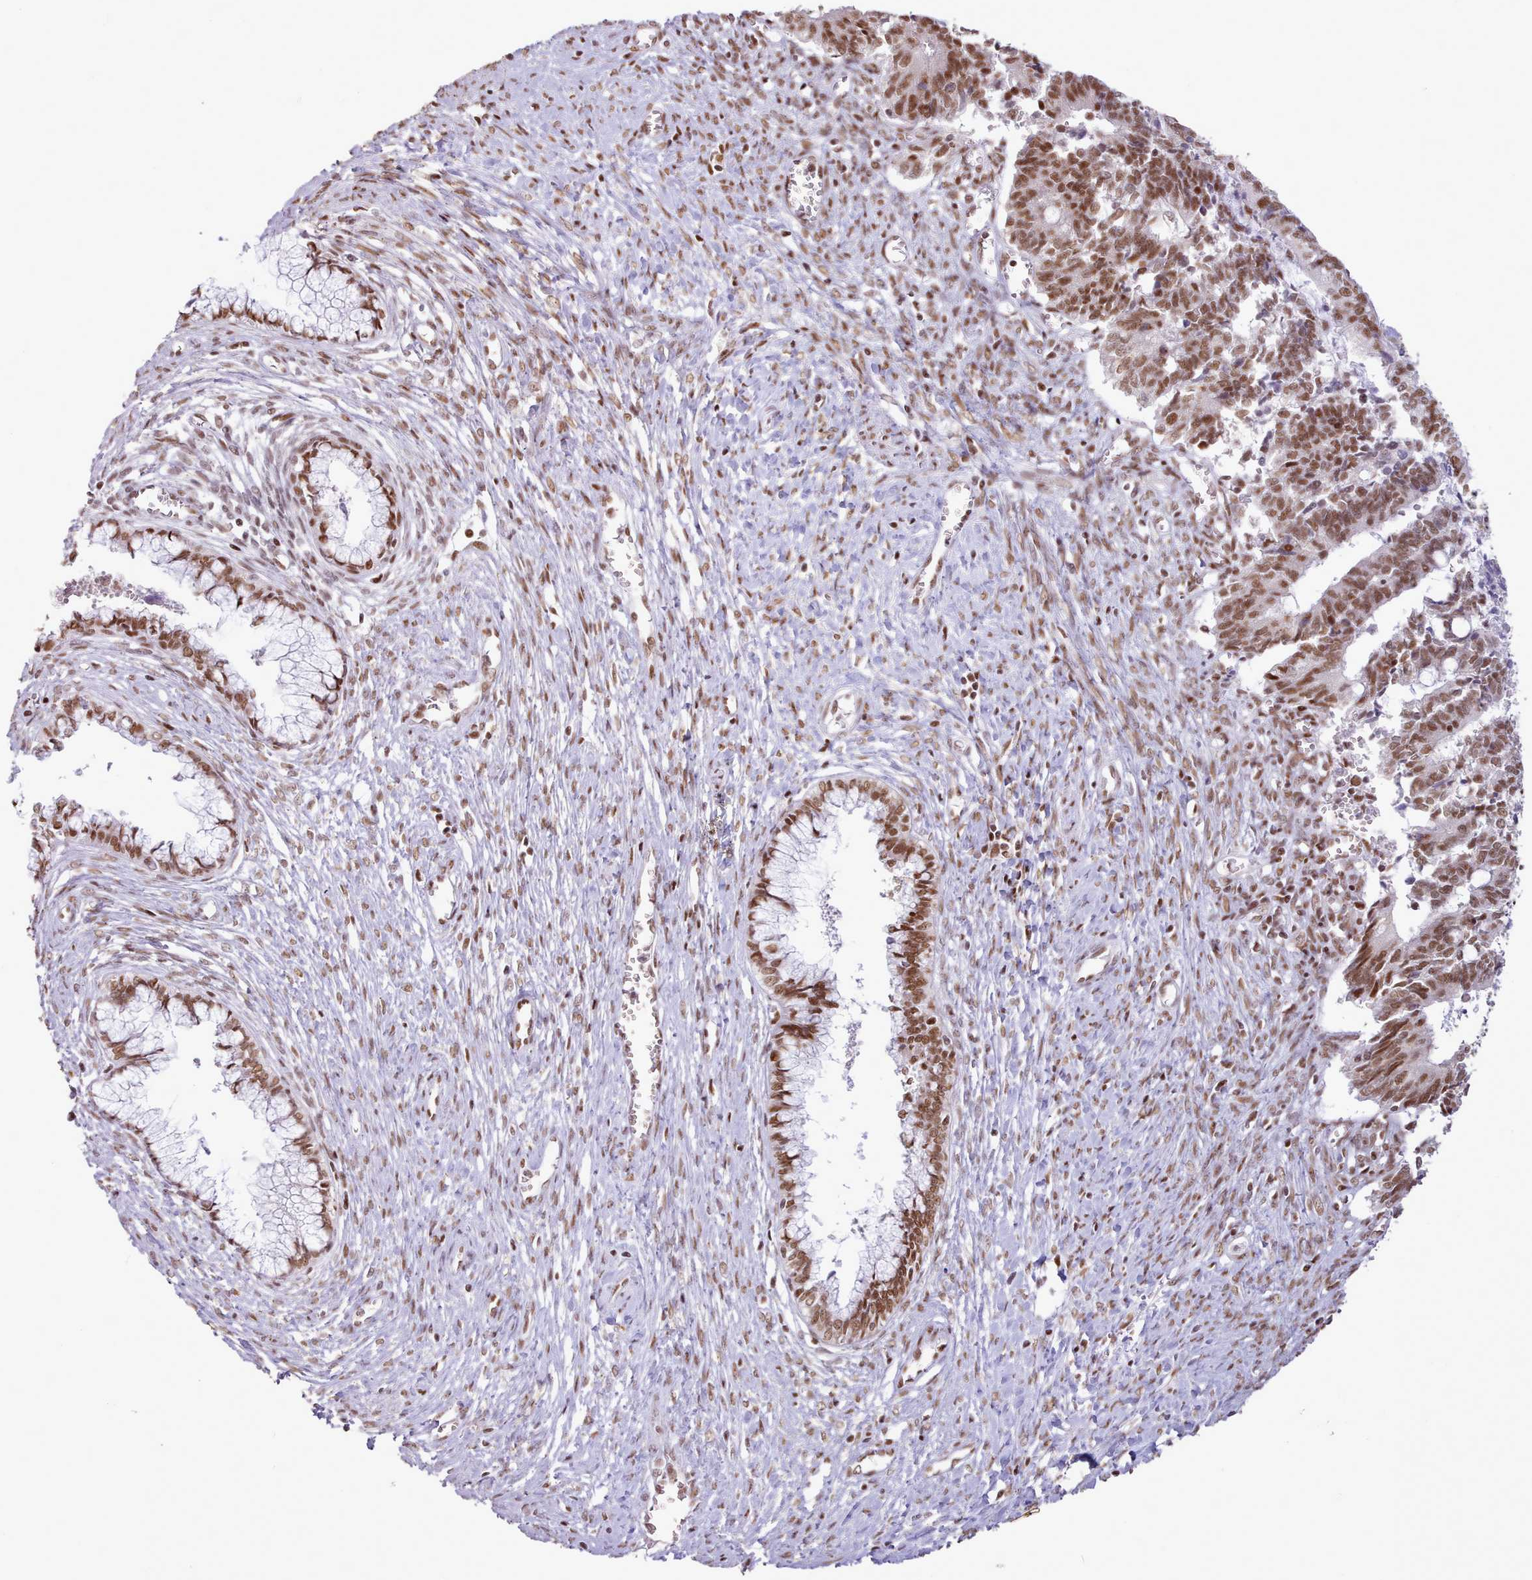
{"staining": {"intensity": "moderate", "quantity": ">75%", "location": "nuclear"}, "tissue": "cervical cancer", "cell_type": "Tumor cells", "image_type": "cancer", "snomed": [{"axis": "morphology", "description": "Adenocarcinoma, NOS"}, {"axis": "topography", "description": "Cervix"}], "caption": "This is a histology image of IHC staining of cervical cancer, which shows moderate positivity in the nuclear of tumor cells.", "gene": "TAF15", "patient": {"sex": "female", "age": 44}}